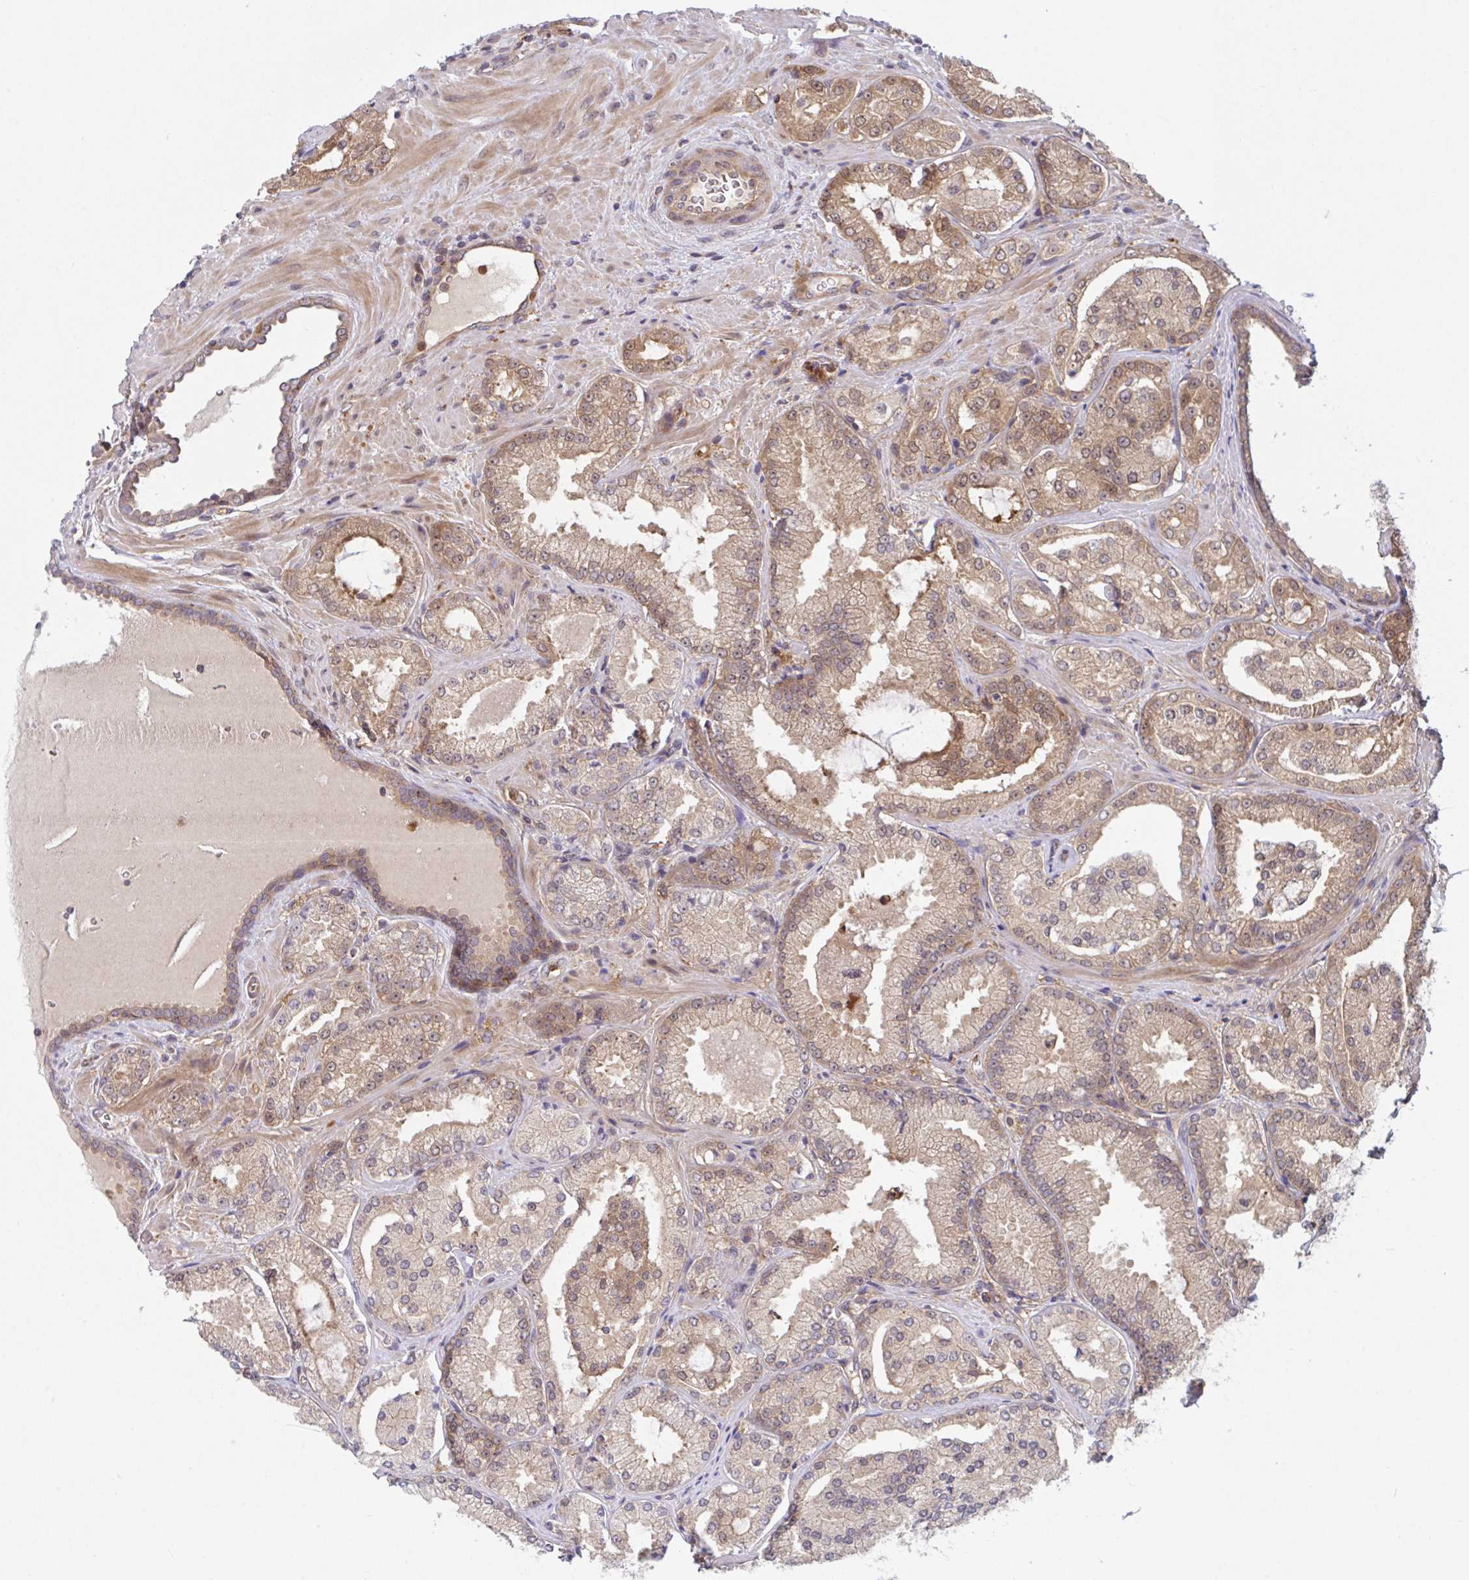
{"staining": {"intensity": "moderate", "quantity": ">75%", "location": "cytoplasmic/membranous,nuclear"}, "tissue": "prostate cancer", "cell_type": "Tumor cells", "image_type": "cancer", "snomed": [{"axis": "morphology", "description": "Adenocarcinoma, High grade"}, {"axis": "topography", "description": "Prostate"}], "caption": "A brown stain highlights moderate cytoplasmic/membranous and nuclear expression of a protein in prostate high-grade adenocarcinoma tumor cells. (Stains: DAB (3,3'-diaminobenzidine) in brown, nuclei in blue, Microscopy: brightfield microscopy at high magnification).", "gene": "LMNTD2", "patient": {"sex": "male", "age": 73}}